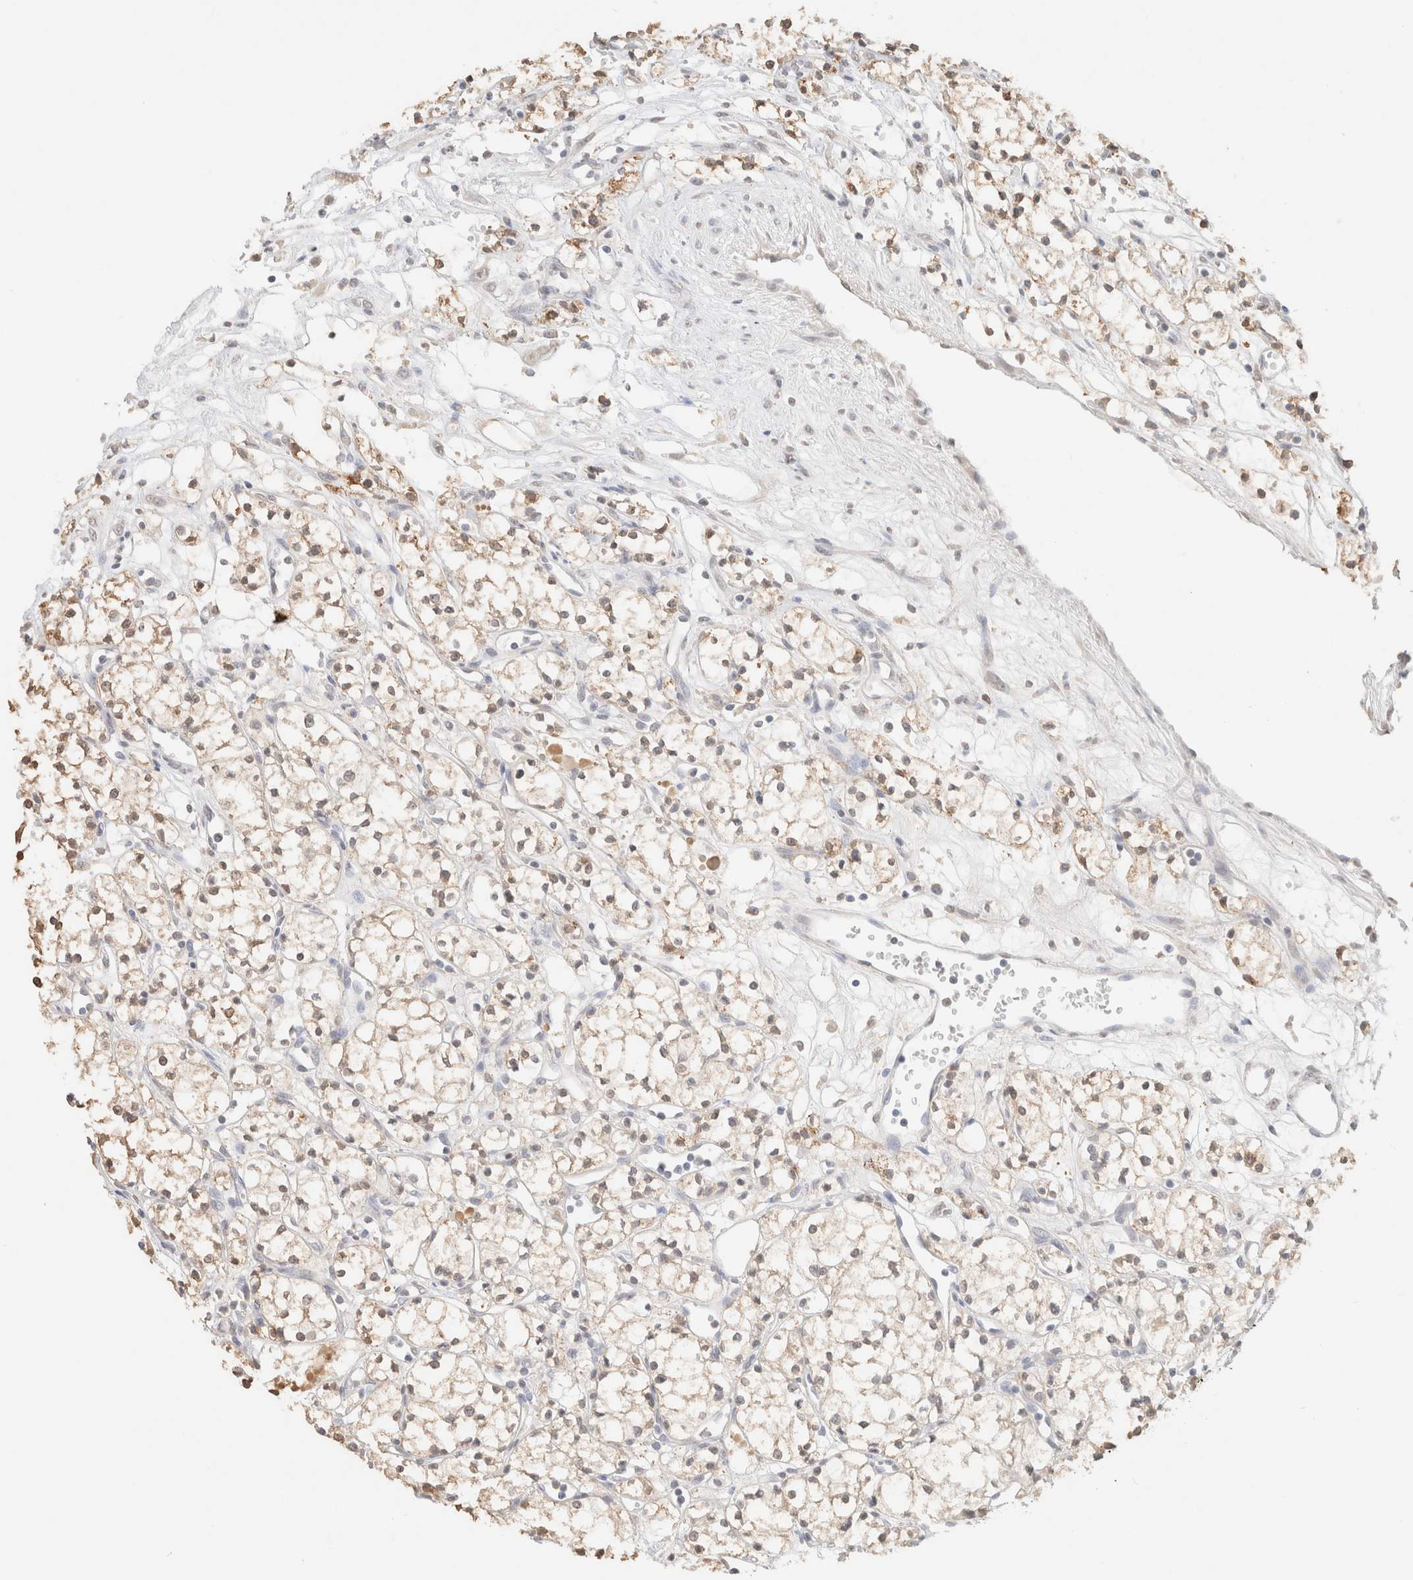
{"staining": {"intensity": "weak", "quantity": "<25%", "location": "cytoplasmic/membranous,nuclear"}, "tissue": "renal cancer", "cell_type": "Tumor cells", "image_type": "cancer", "snomed": [{"axis": "morphology", "description": "Normal tissue, NOS"}, {"axis": "morphology", "description": "Adenocarcinoma, NOS"}, {"axis": "topography", "description": "Kidney"}], "caption": "Micrograph shows no significant protein expression in tumor cells of renal cancer (adenocarcinoma).", "gene": "CPA1", "patient": {"sex": "male", "age": 59}}